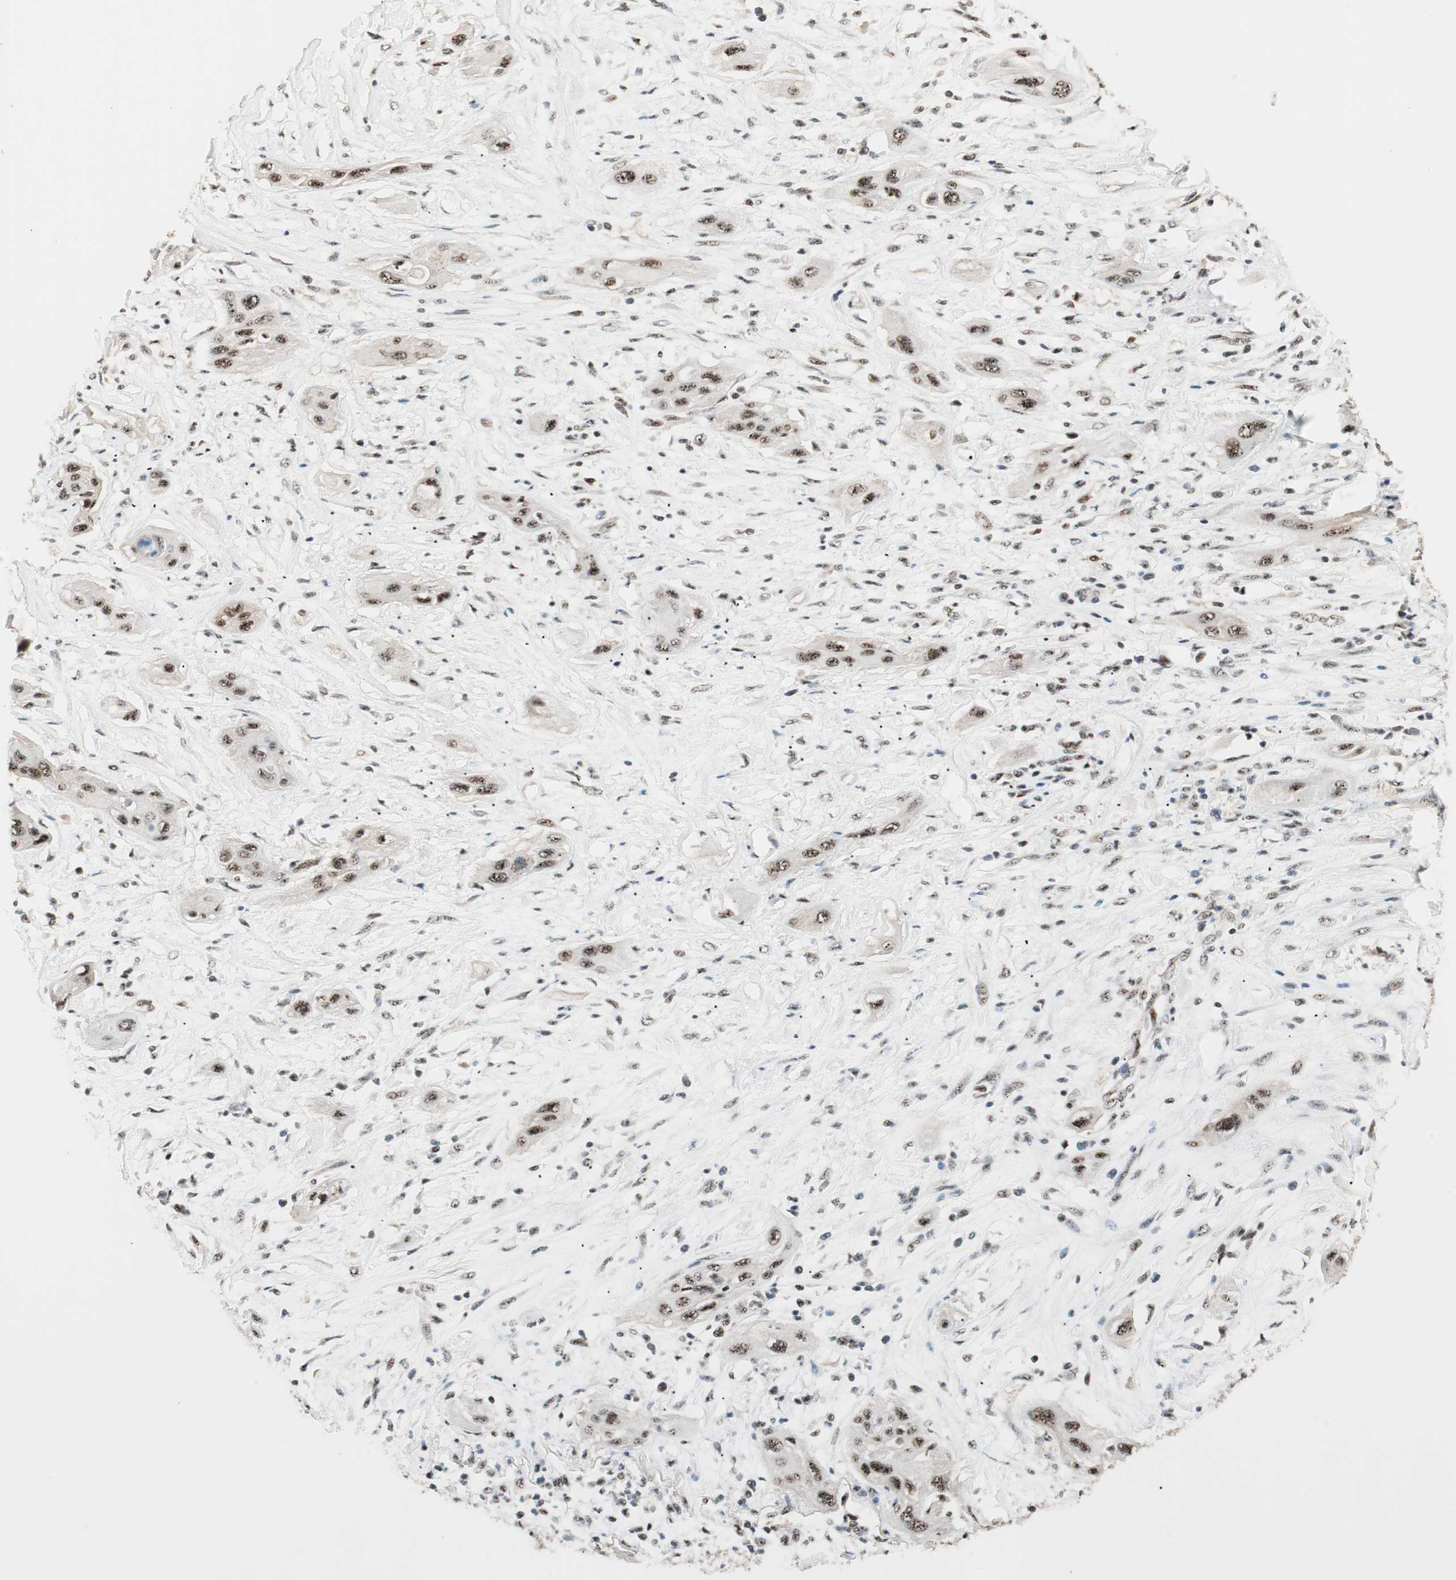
{"staining": {"intensity": "moderate", "quantity": ">75%", "location": "nuclear"}, "tissue": "lung cancer", "cell_type": "Tumor cells", "image_type": "cancer", "snomed": [{"axis": "morphology", "description": "Squamous cell carcinoma, NOS"}, {"axis": "topography", "description": "Lung"}], "caption": "Immunohistochemistry (DAB) staining of human lung cancer reveals moderate nuclear protein staining in about >75% of tumor cells.", "gene": "NR5A2", "patient": {"sex": "female", "age": 47}}